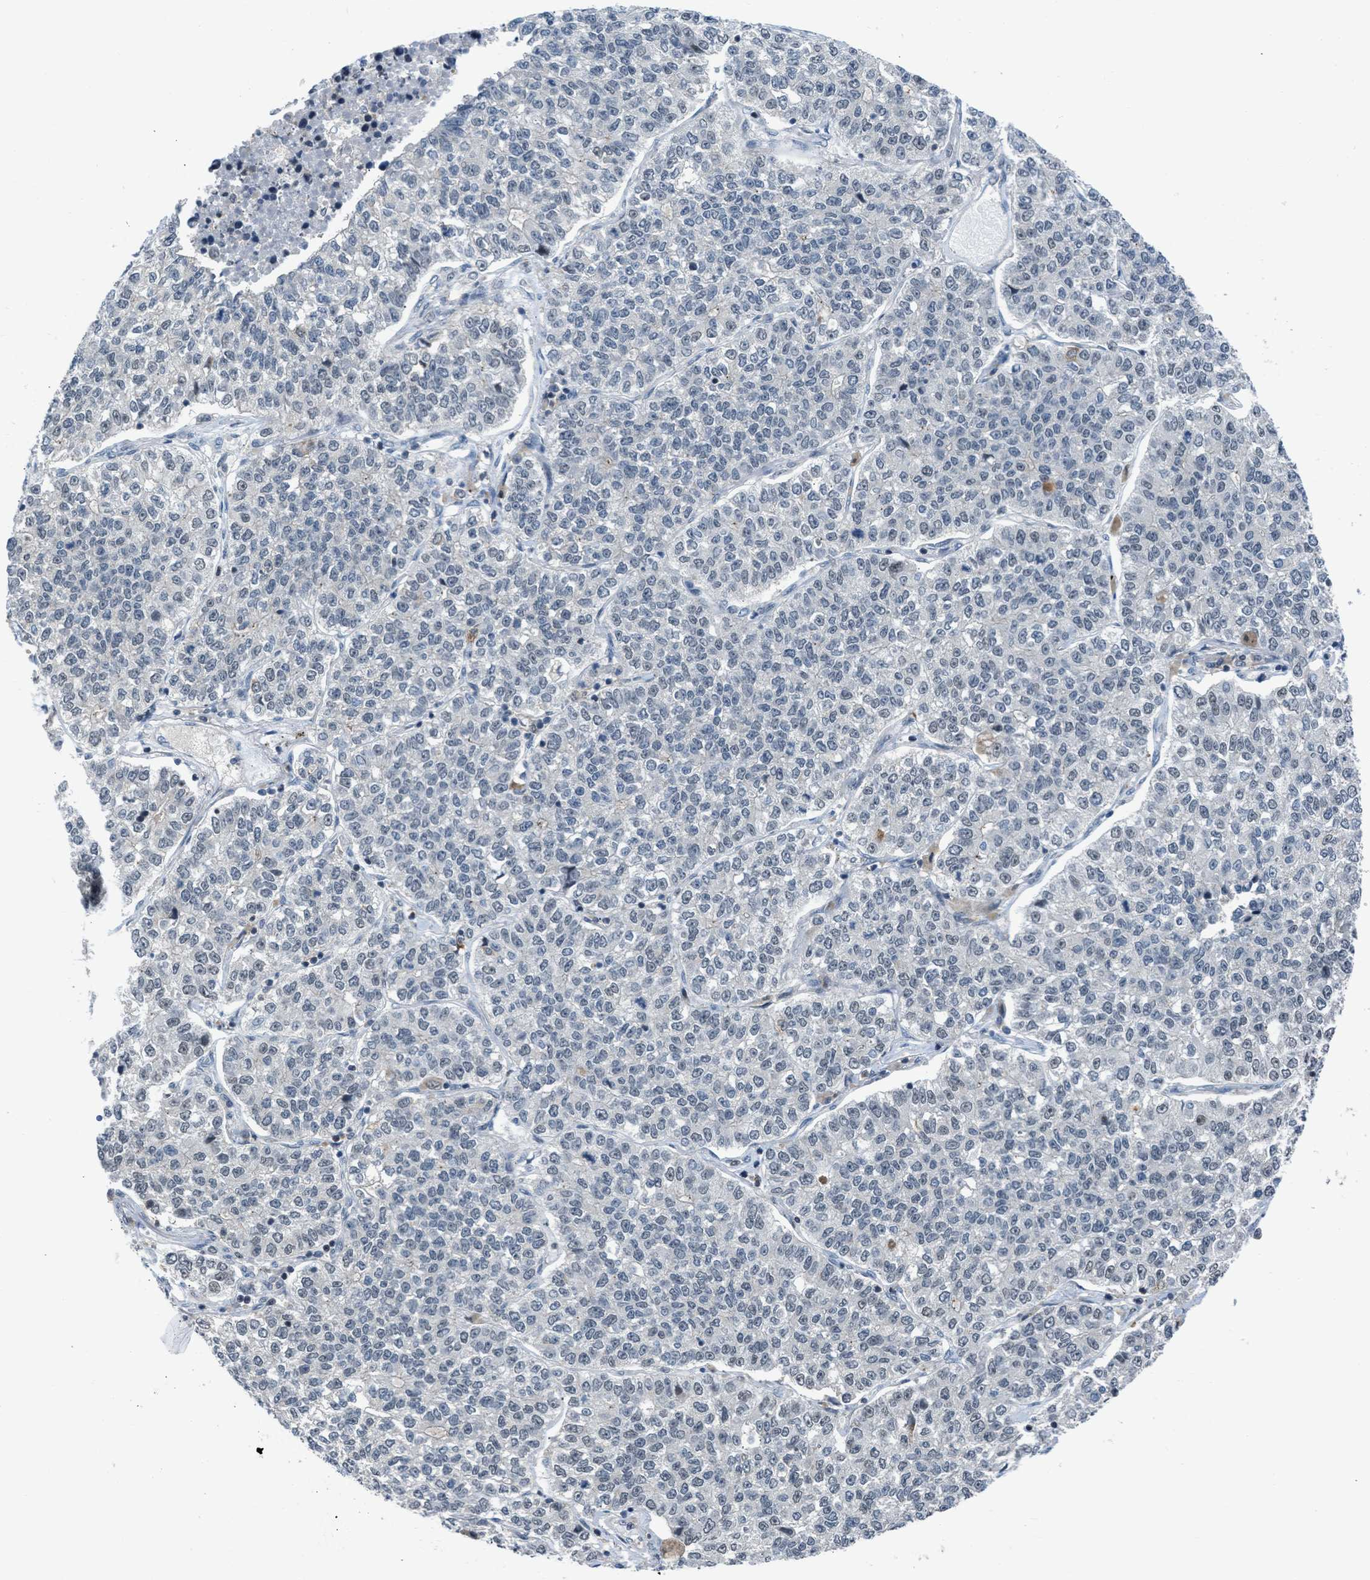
{"staining": {"intensity": "negative", "quantity": "none", "location": "none"}, "tissue": "lung cancer", "cell_type": "Tumor cells", "image_type": "cancer", "snomed": [{"axis": "morphology", "description": "Adenocarcinoma, NOS"}, {"axis": "topography", "description": "Lung"}], "caption": "The micrograph displays no staining of tumor cells in lung adenocarcinoma. (DAB immunohistochemistry (IHC) with hematoxylin counter stain).", "gene": "TTBK2", "patient": {"sex": "male", "age": 49}}